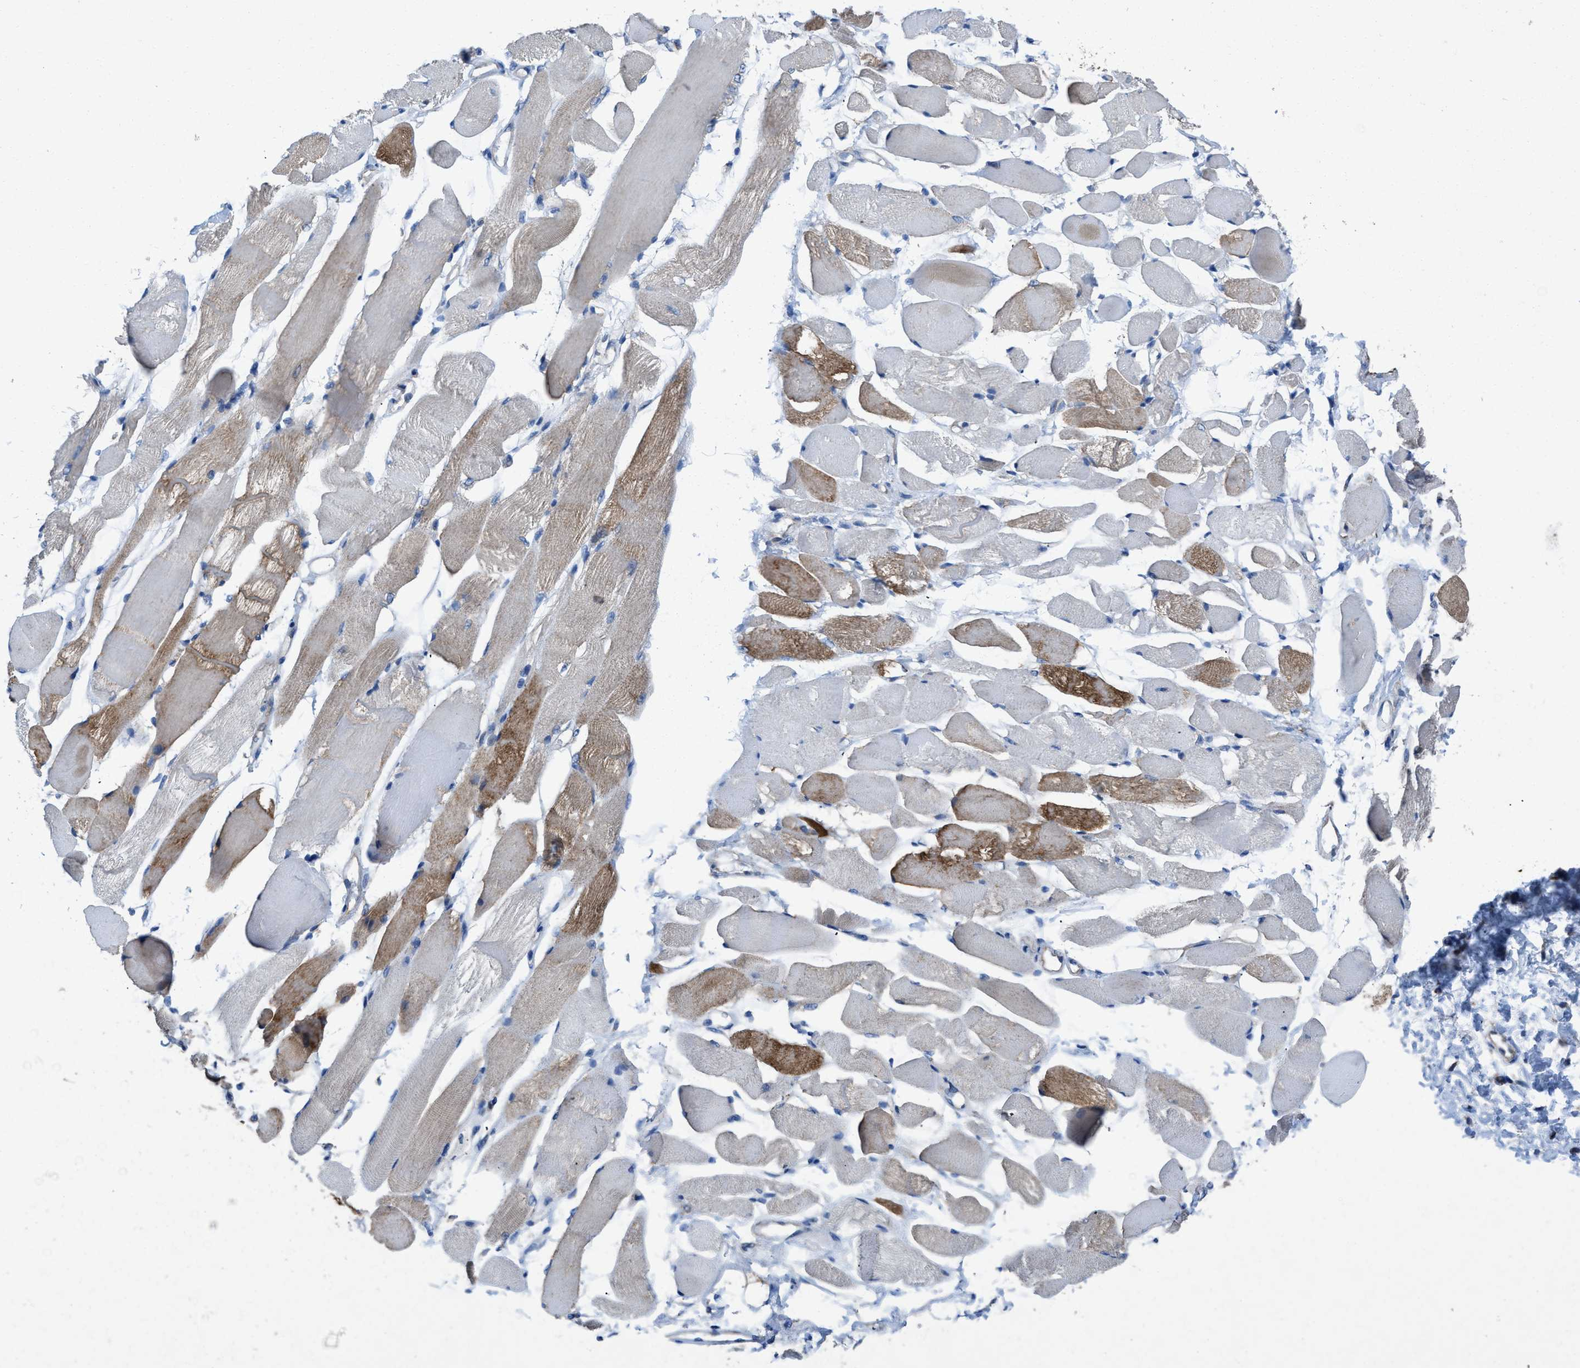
{"staining": {"intensity": "moderate", "quantity": "<25%", "location": "cytoplasmic/membranous"}, "tissue": "skeletal muscle", "cell_type": "Myocytes", "image_type": "normal", "snomed": [{"axis": "morphology", "description": "Normal tissue, NOS"}, {"axis": "topography", "description": "Skeletal muscle"}, {"axis": "topography", "description": "Peripheral nerve tissue"}], "caption": "Moderate cytoplasmic/membranous staining for a protein is seen in approximately <25% of myocytes of benign skeletal muscle using IHC.", "gene": "DOLPP1", "patient": {"sex": "female", "age": 84}}